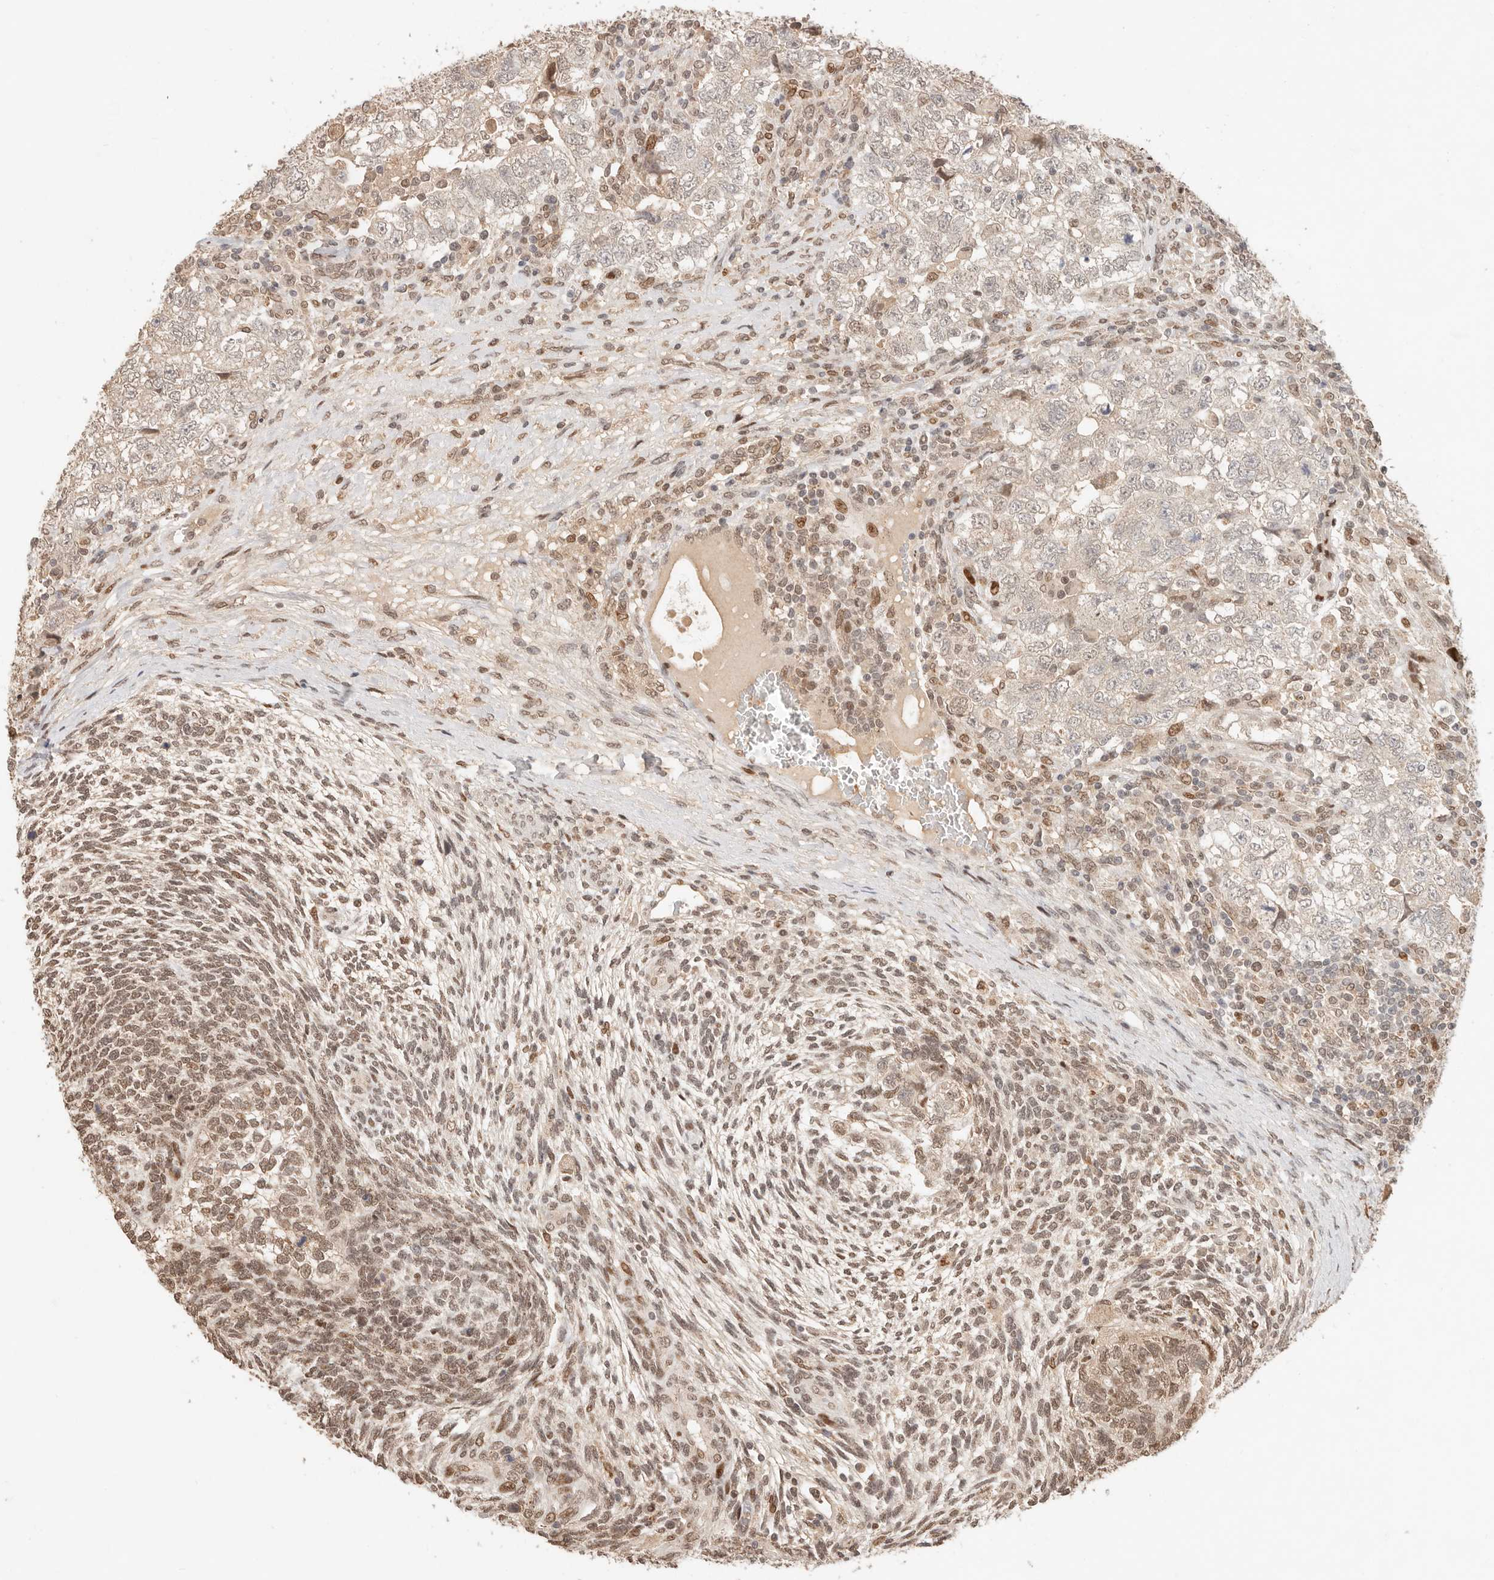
{"staining": {"intensity": "weak", "quantity": "<25%", "location": "nuclear"}, "tissue": "testis cancer", "cell_type": "Tumor cells", "image_type": "cancer", "snomed": [{"axis": "morphology", "description": "Carcinoma, Embryonal, NOS"}, {"axis": "topography", "description": "Testis"}], "caption": "Protein analysis of embryonal carcinoma (testis) demonstrates no significant positivity in tumor cells.", "gene": "NPAS2", "patient": {"sex": "male", "age": 37}}